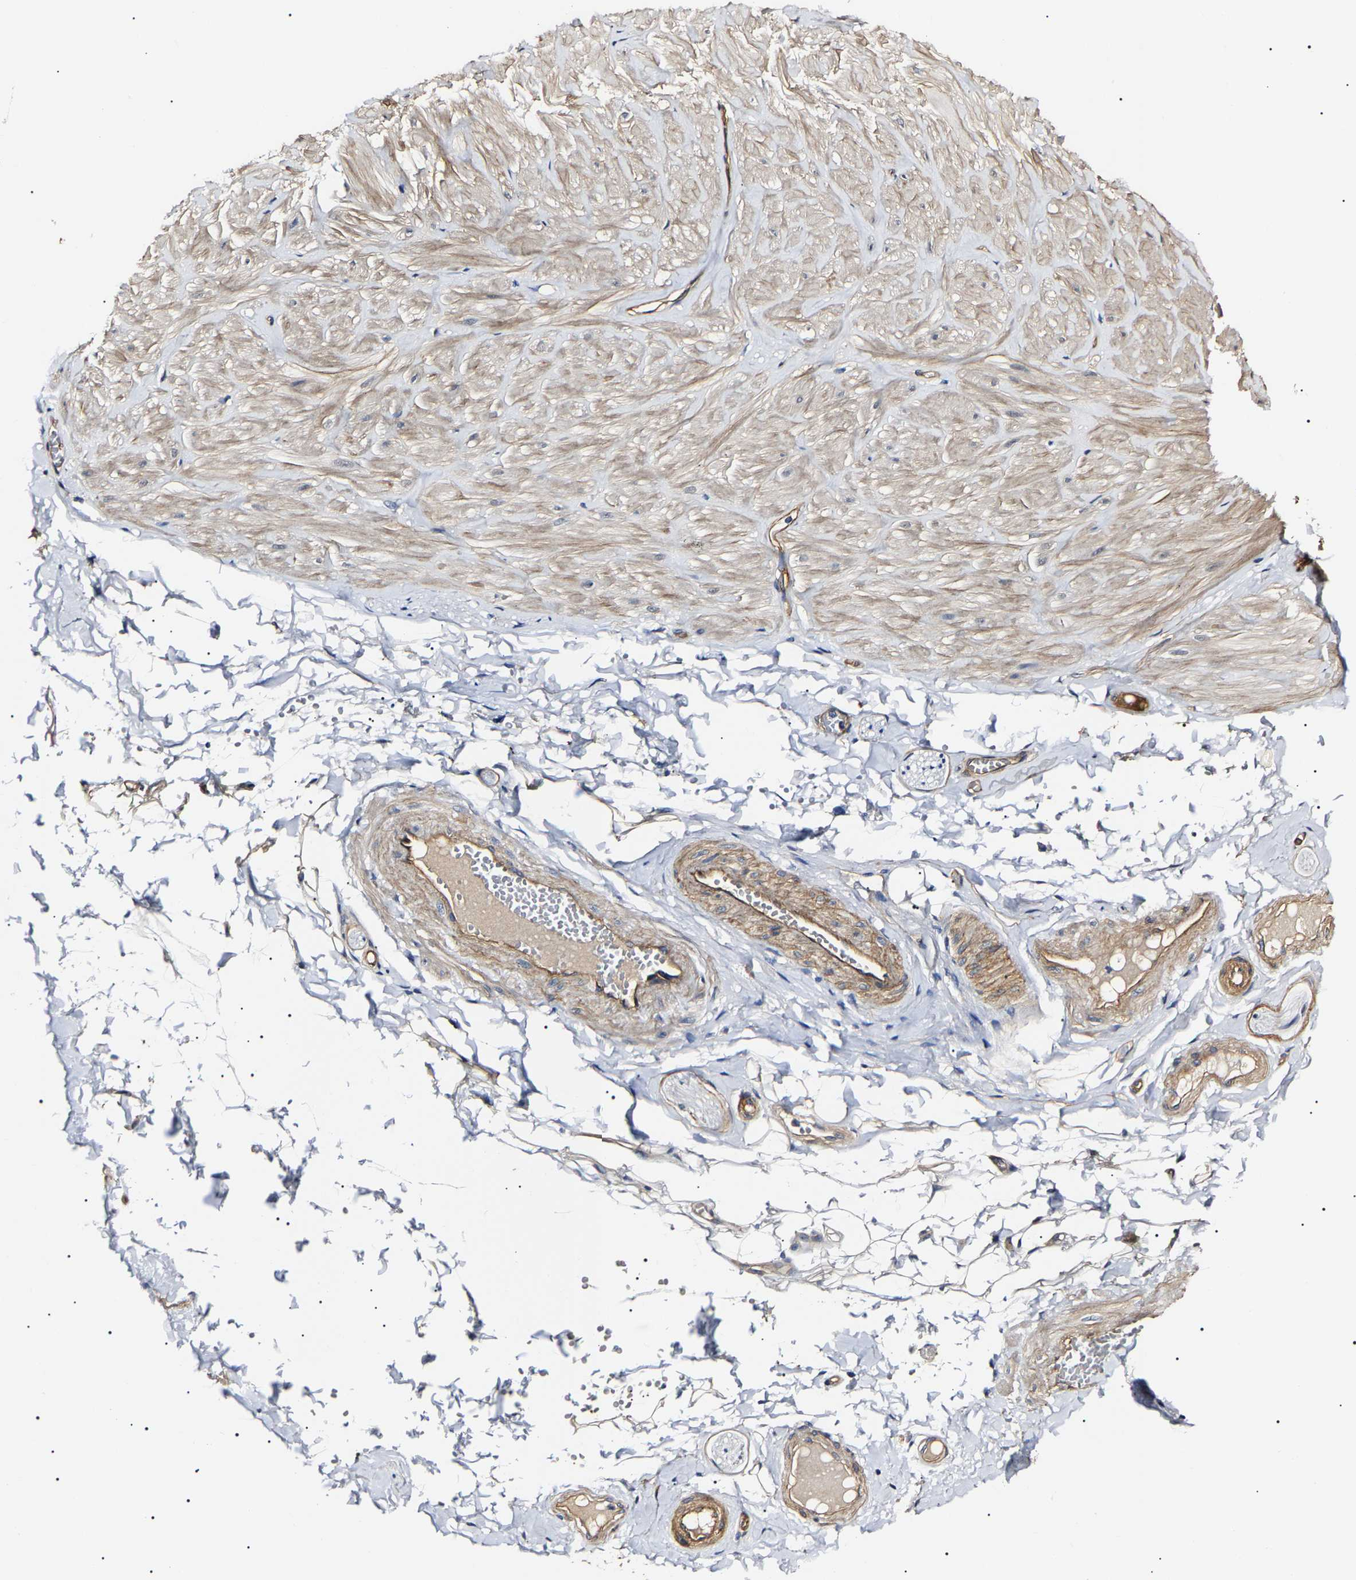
{"staining": {"intensity": "moderate", "quantity": ">75%", "location": "cytoplasmic/membranous"}, "tissue": "adipose tissue", "cell_type": "Adipocytes", "image_type": "normal", "snomed": [{"axis": "morphology", "description": "Normal tissue, NOS"}, {"axis": "topography", "description": "Adipose tissue"}, {"axis": "topography", "description": "Vascular tissue"}, {"axis": "topography", "description": "Peripheral nerve tissue"}], "caption": "The immunohistochemical stain labels moderate cytoplasmic/membranous positivity in adipocytes of benign adipose tissue. (DAB (3,3'-diaminobenzidine) IHC with brightfield microscopy, high magnification).", "gene": "KLHL42", "patient": {"sex": "male", "age": 25}}